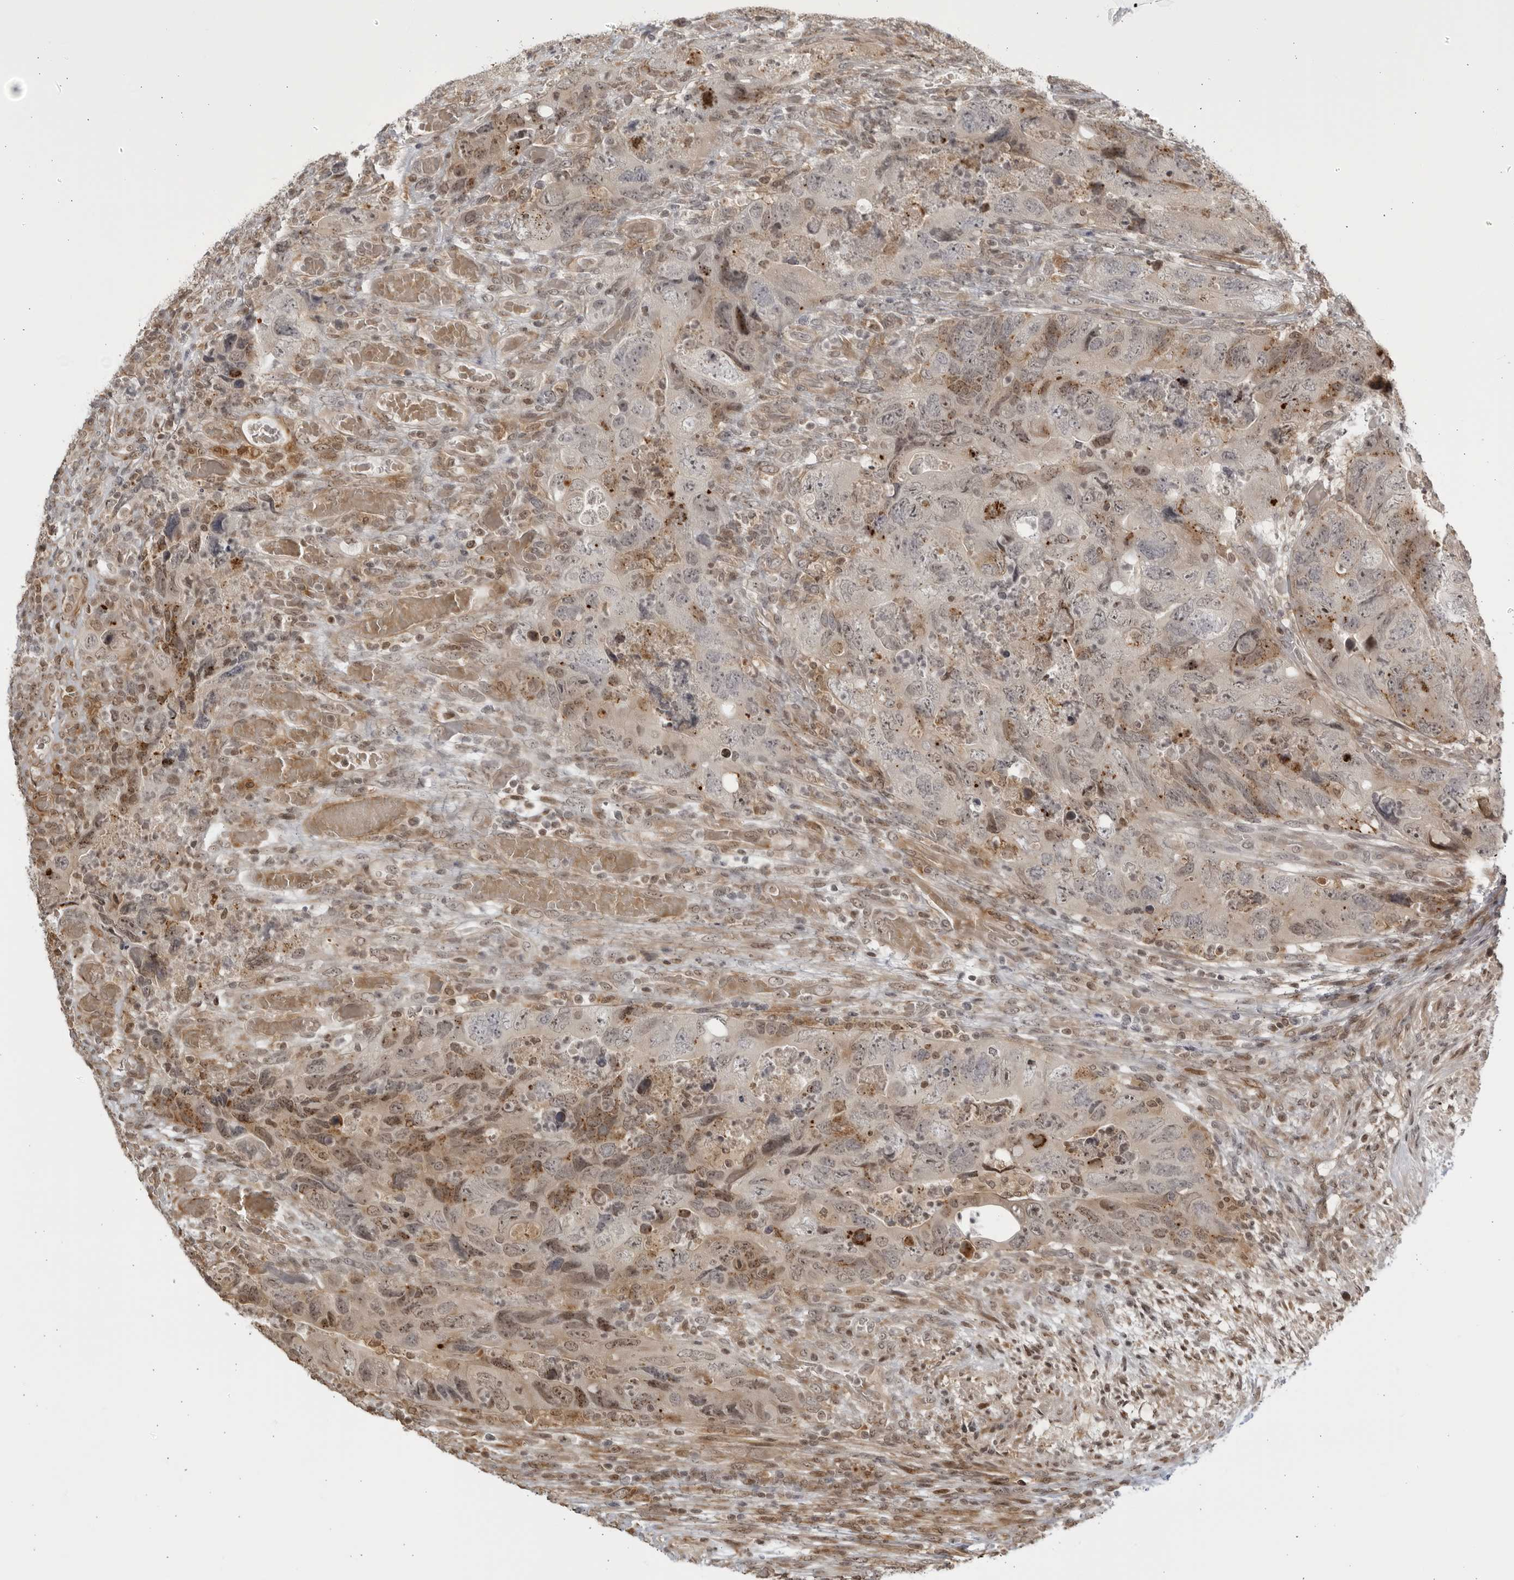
{"staining": {"intensity": "moderate", "quantity": "25%-75%", "location": "cytoplasmic/membranous,nuclear"}, "tissue": "colorectal cancer", "cell_type": "Tumor cells", "image_type": "cancer", "snomed": [{"axis": "morphology", "description": "Adenocarcinoma, NOS"}, {"axis": "topography", "description": "Rectum"}], "caption": "Immunohistochemistry (IHC) (DAB (3,3'-diaminobenzidine)) staining of adenocarcinoma (colorectal) demonstrates moderate cytoplasmic/membranous and nuclear protein staining in about 25%-75% of tumor cells.", "gene": "TCF21", "patient": {"sex": "male", "age": 63}}